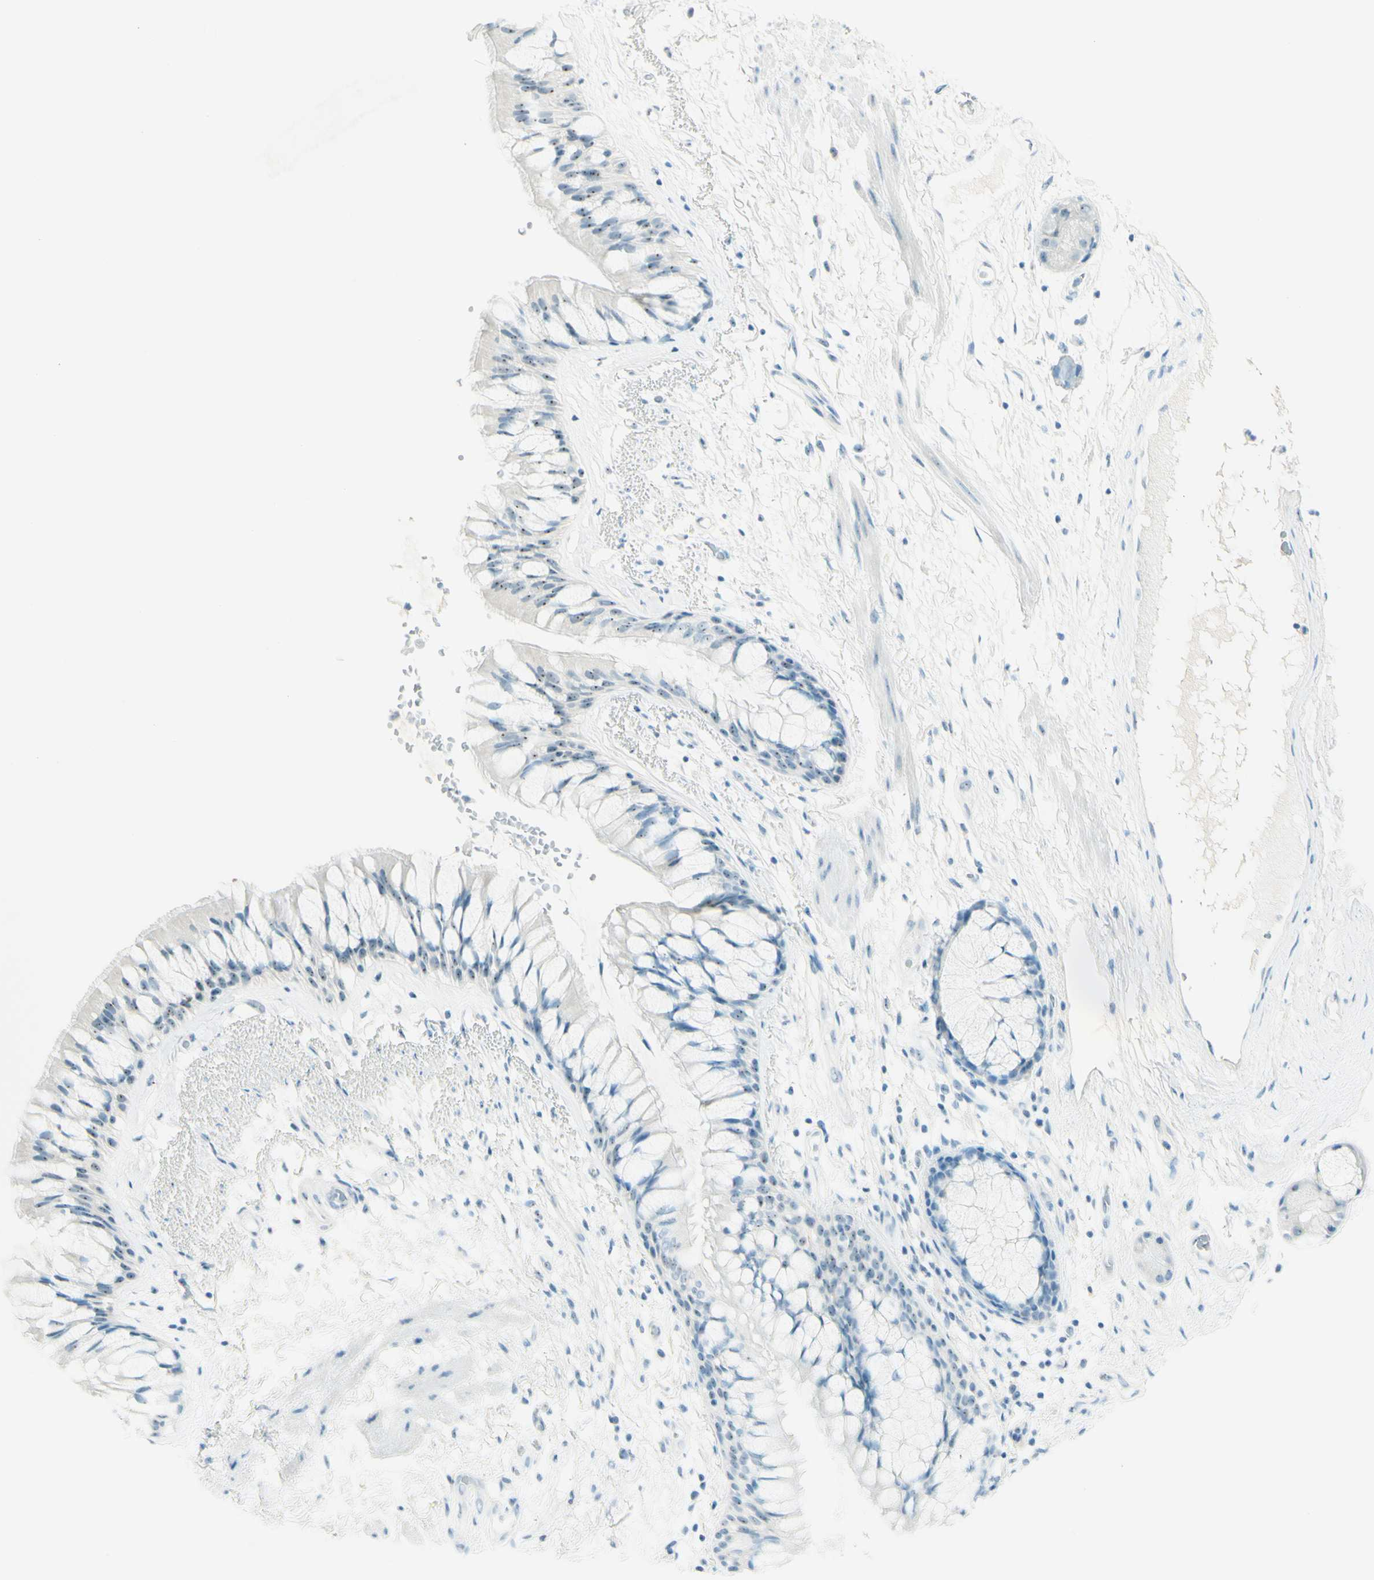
{"staining": {"intensity": "weak", "quantity": ">75%", "location": "nuclear"}, "tissue": "bronchus", "cell_type": "Respiratory epithelial cells", "image_type": "normal", "snomed": [{"axis": "morphology", "description": "Normal tissue, NOS"}, {"axis": "topography", "description": "Bronchus"}], "caption": "Immunohistochemical staining of benign human bronchus displays low levels of weak nuclear expression in about >75% of respiratory epithelial cells.", "gene": "FMR1NB", "patient": {"sex": "male", "age": 66}}